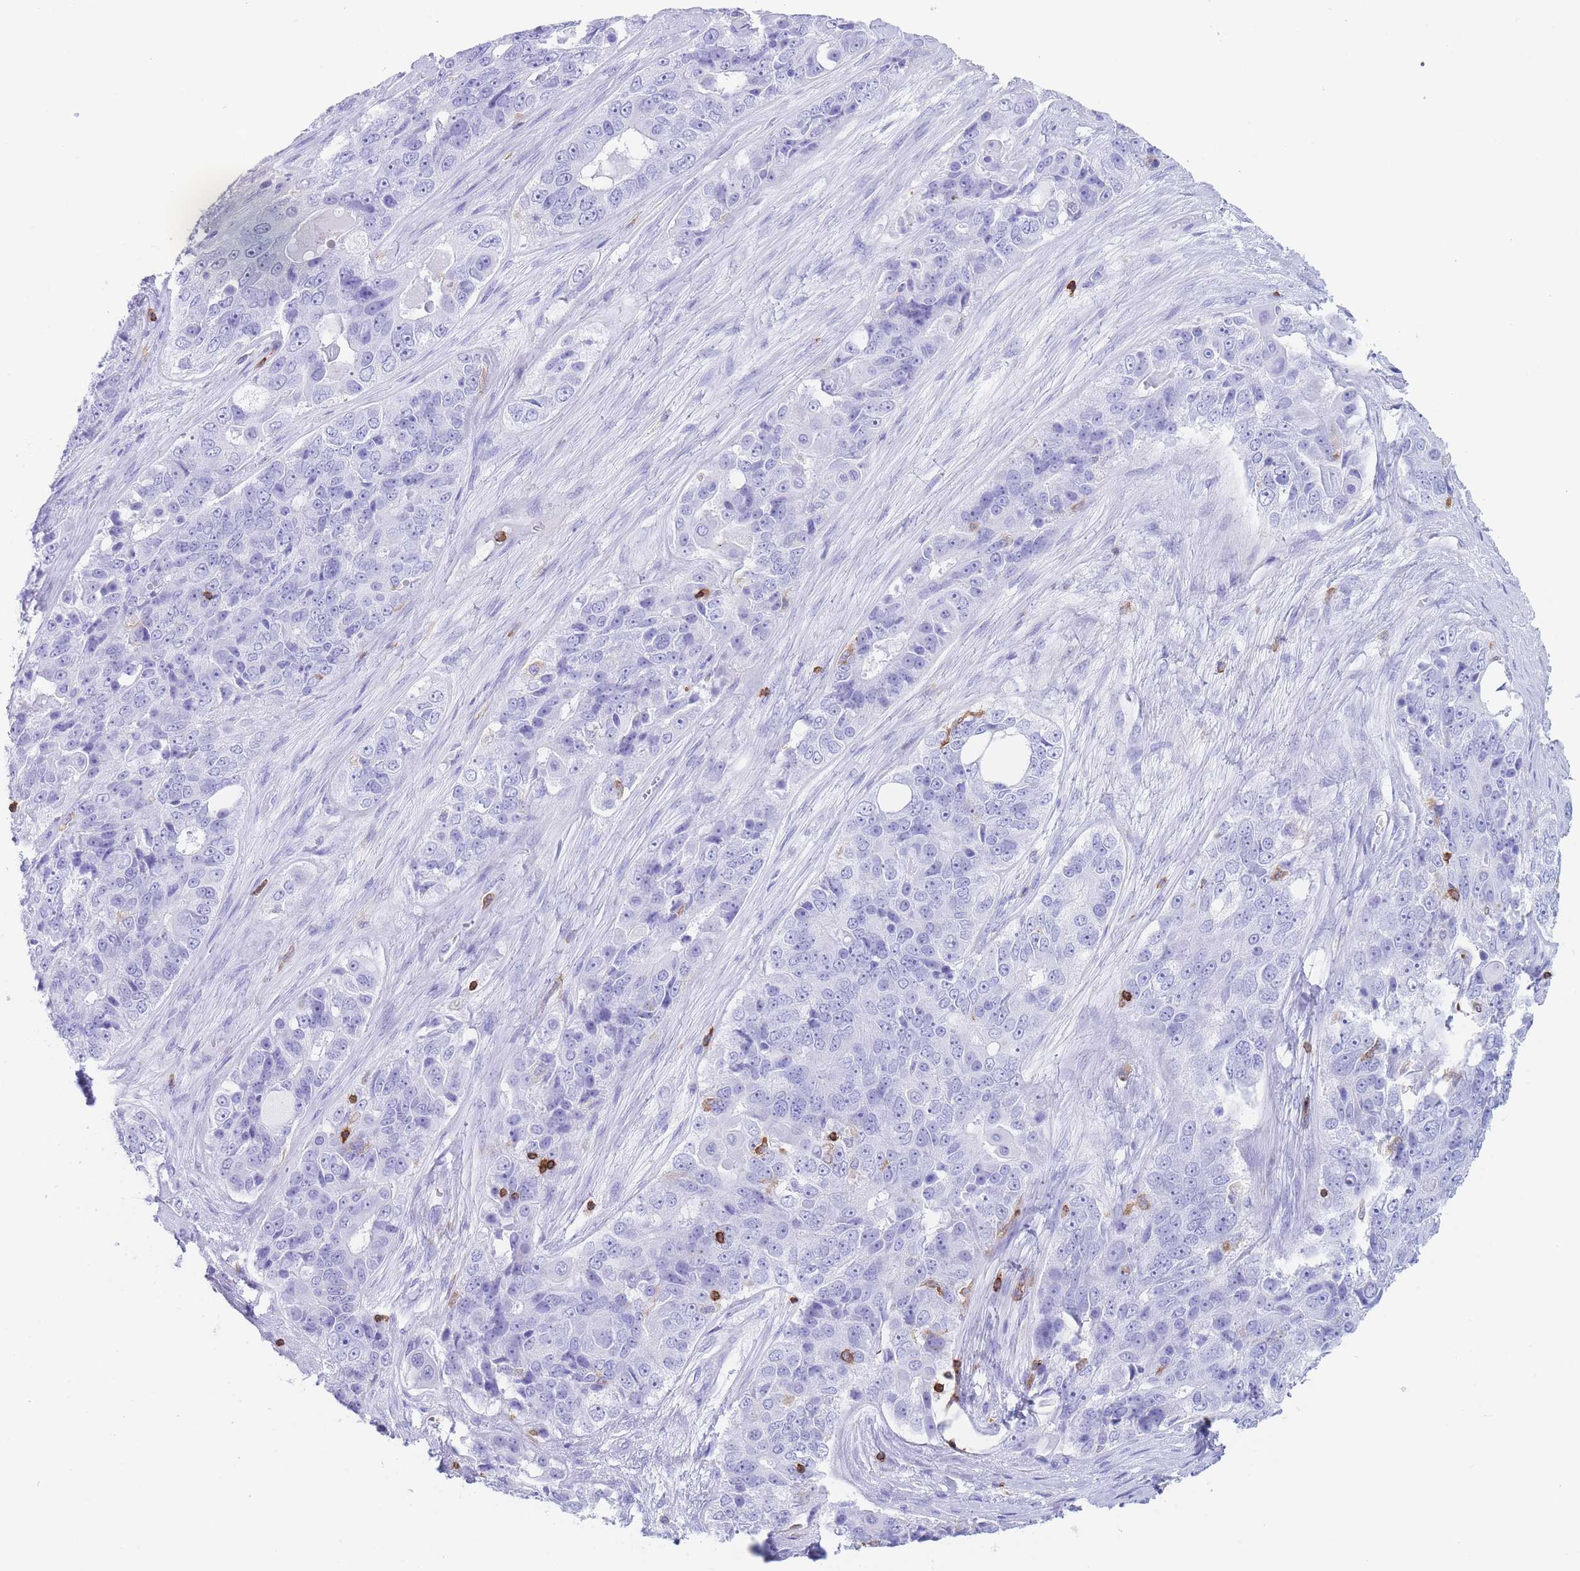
{"staining": {"intensity": "negative", "quantity": "none", "location": "none"}, "tissue": "ovarian cancer", "cell_type": "Tumor cells", "image_type": "cancer", "snomed": [{"axis": "morphology", "description": "Carcinoma, endometroid"}, {"axis": "topography", "description": "Ovary"}], "caption": "Tumor cells are negative for protein expression in human endometroid carcinoma (ovarian). (Stains: DAB IHC with hematoxylin counter stain, Microscopy: brightfield microscopy at high magnification).", "gene": "CORO1A", "patient": {"sex": "female", "age": 51}}